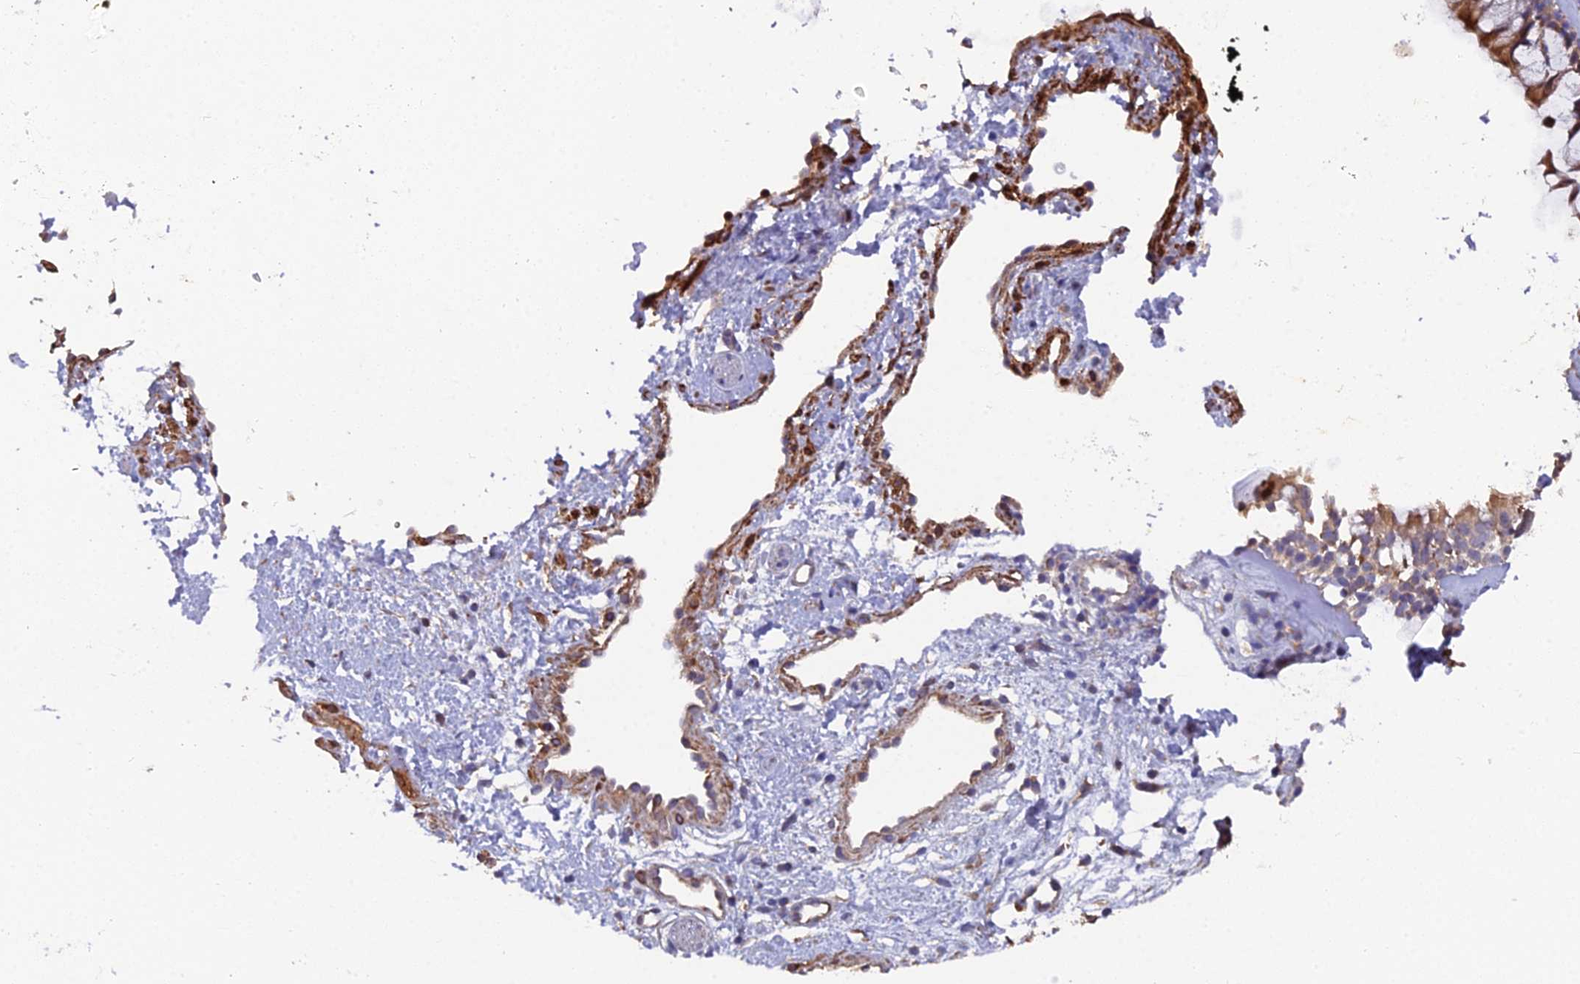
{"staining": {"intensity": "strong", "quantity": ">75%", "location": "cytoplasmic/membranous"}, "tissue": "nasopharynx", "cell_type": "Respiratory epithelial cells", "image_type": "normal", "snomed": [{"axis": "morphology", "description": "Normal tissue, NOS"}, {"axis": "topography", "description": "Nasopharynx"}], "caption": "Protein expression analysis of unremarkable nasopharynx reveals strong cytoplasmic/membranous staining in approximately >75% of respiratory epithelial cells. The staining was performed using DAB, with brown indicating positive protein expression. Nuclei are stained blue with hematoxylin.", "gene": "RAB28", "patient": {"sex": "male", "age": 32}}